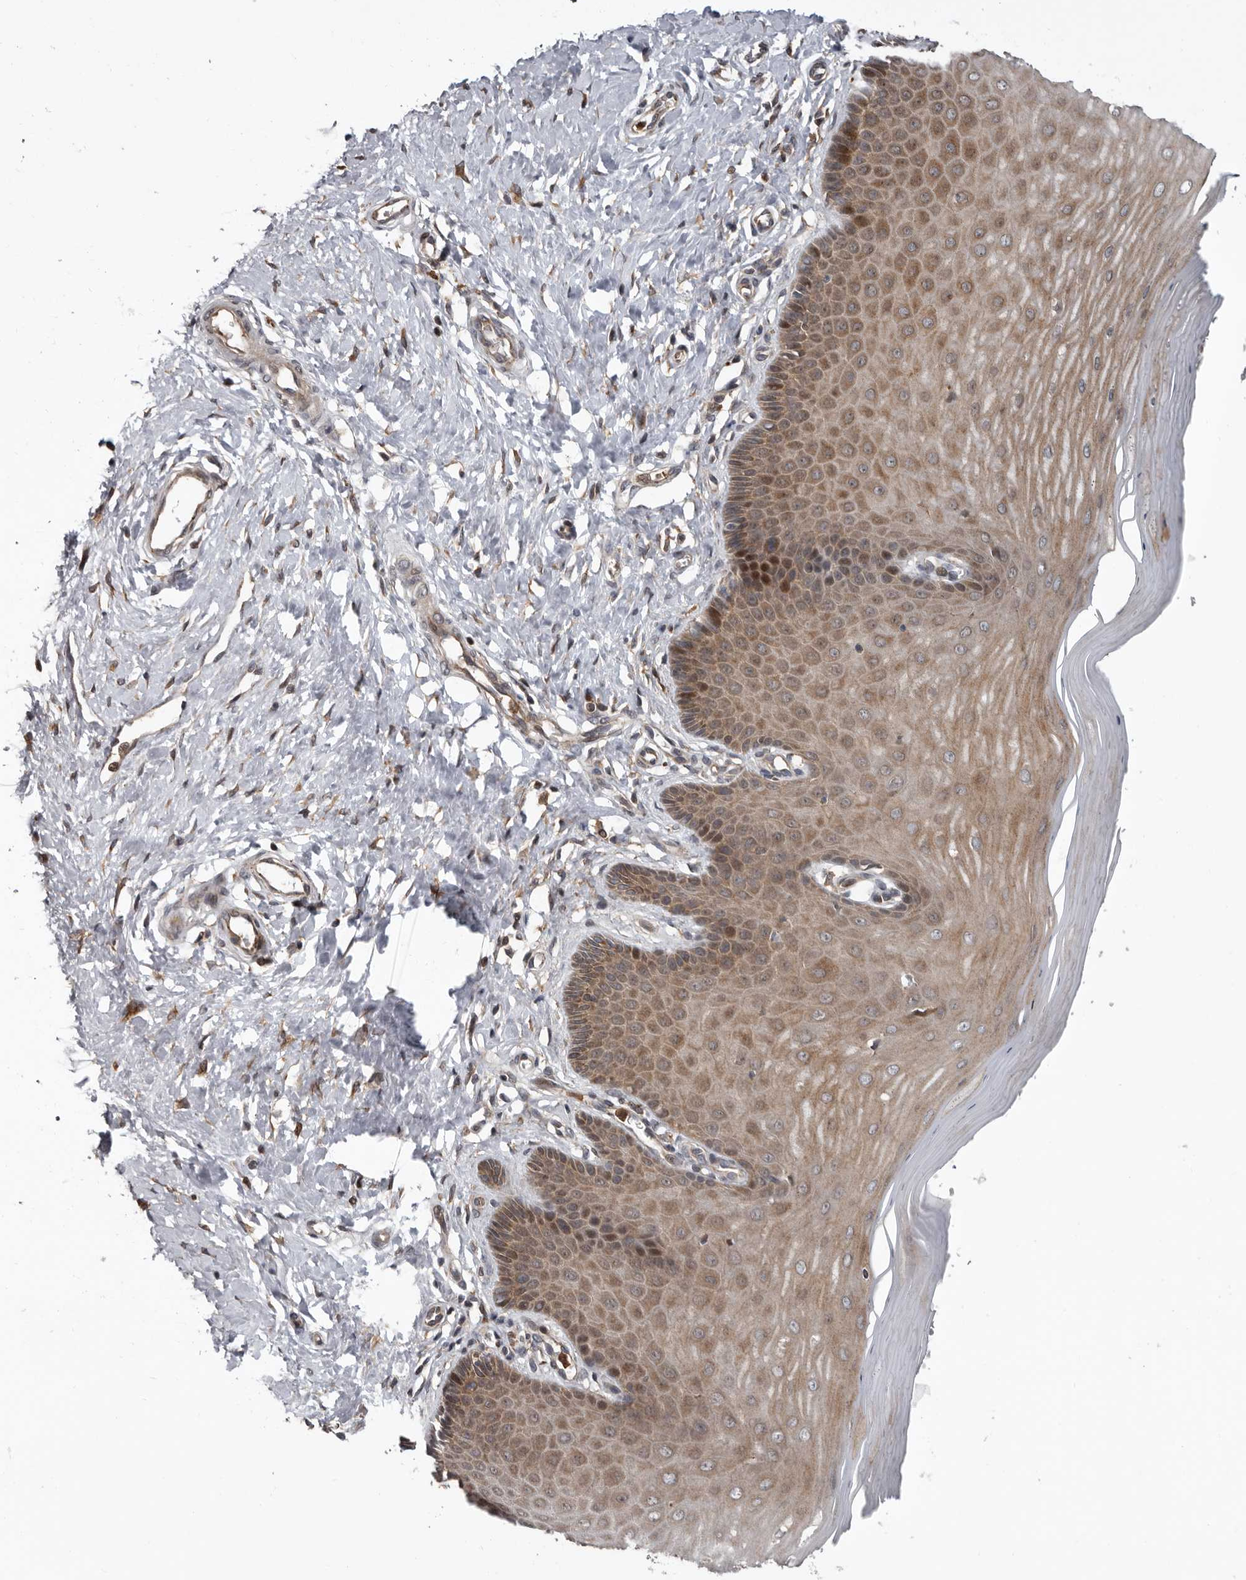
{"staining": {"intensity": "moderate", "quantity": ">75%", "location": "cytoplasmic/membranous"}, "tissue": "cervix", "cell_type": "Glandular cells", "image_type": "normal", "snomed": [{"axis": "morphology", "description": "Normal tissue, NOS"}, {"axis": "topography", "description": "Cervix"}], "caption": "Protein staining demonstrates moderate cytoplasmic/membranous expression in approximately >75% of glandular cells in normal cervix. Nuclei are stained in blue.", "gene": "FGFR4", "patient": {"sex": "female", "age": 55}}